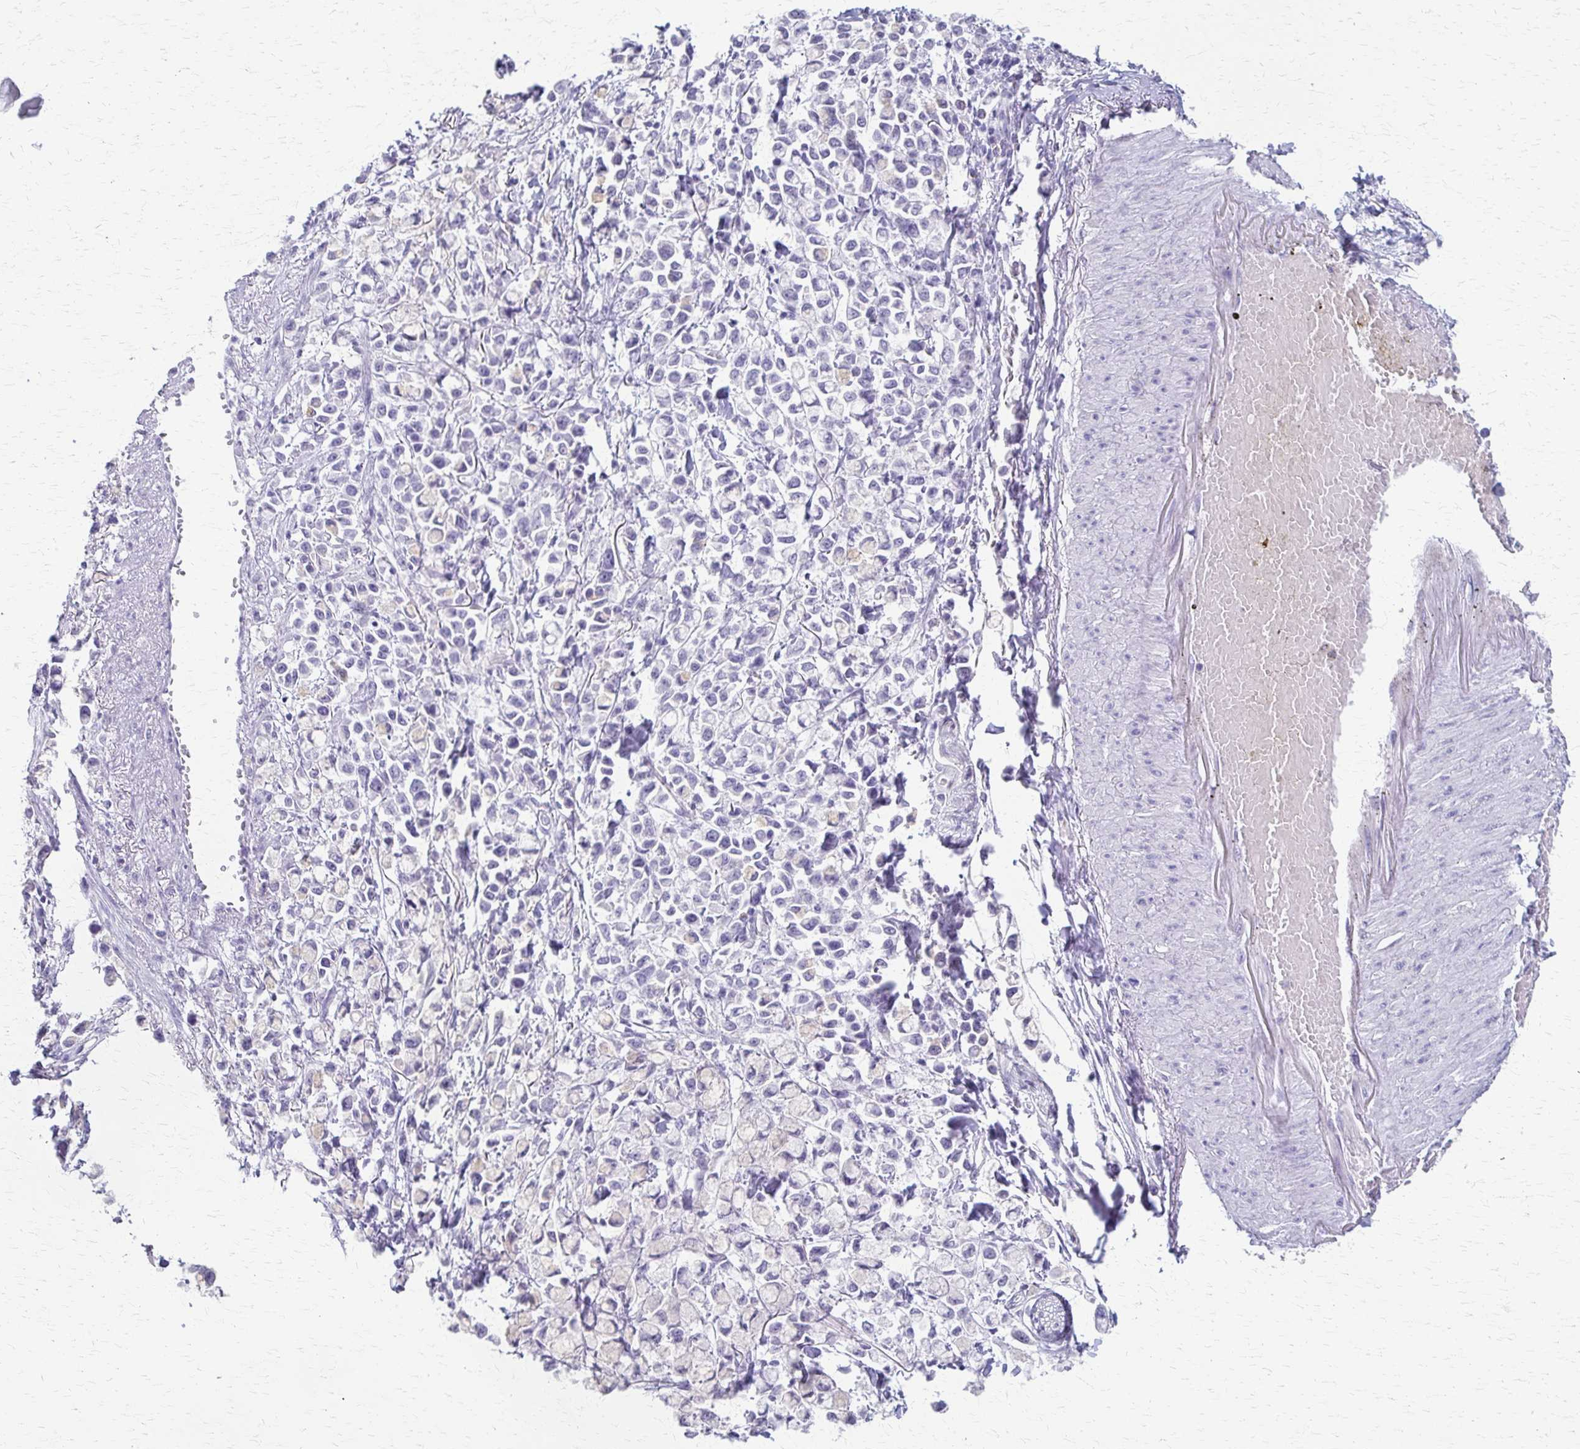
{"staining": {"intensity": "negative", "quantity": "none", "location": "none"}, "tissue": "stomach cancer", "cell_type": "Tumor cells", "image_type": "cancer", "snomed": [{"axis": "morphology", "description": "Adenocarcinoma, NOS"}, {"axis": "topography", "description": "Stomach"}], "caption": "The micrograph shows no significant expression in tumor cells of stomach cancer.", "gene": "CYB5A", "patient": {"sex": "female", "age": 81}}